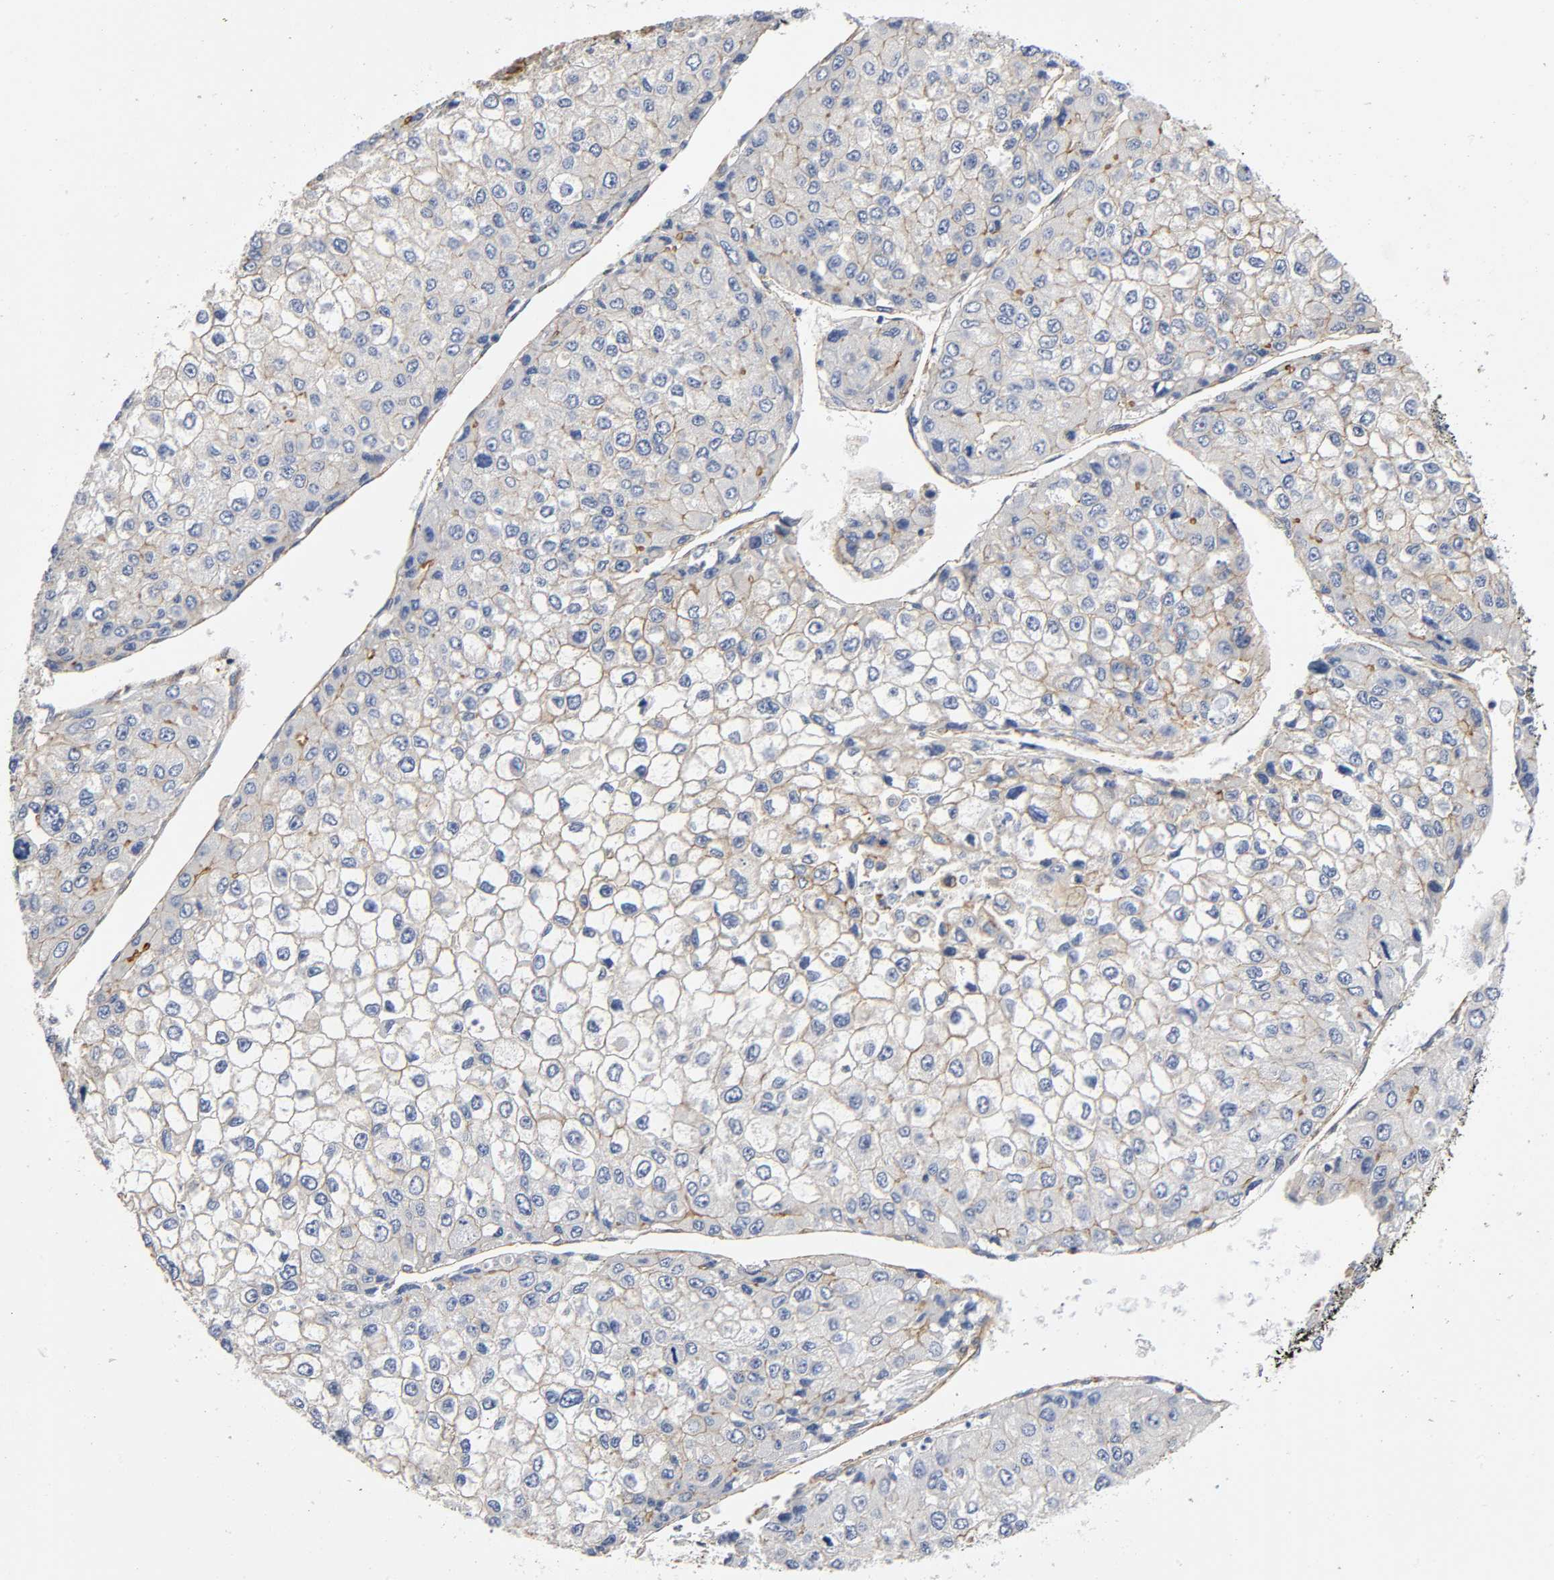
{"staining": {"intensity": "negative", "quantity": "none", "location": "none"}, "tissue": "liver cancer", "cell_type": "Tumor cells", "image_type": "cancer", "snomed": [{"axis": "morphology", "description": "Carcinoma, Hepatocellular, NOS"}, {"axis": "topography", "description": "Liver"}], "caption": "Immunohistochemistry (IHC) micrograph of human liver cancer (hepatocellular carcinoma) stained for a protein (brown), which demonstrates no staining in tumor cells. (Brightfield microscopy of DAB immunohistochemistry (IHC) at high magnification).", "gene": "MARS1", "patient": {"sex": "female", "age": 66}}